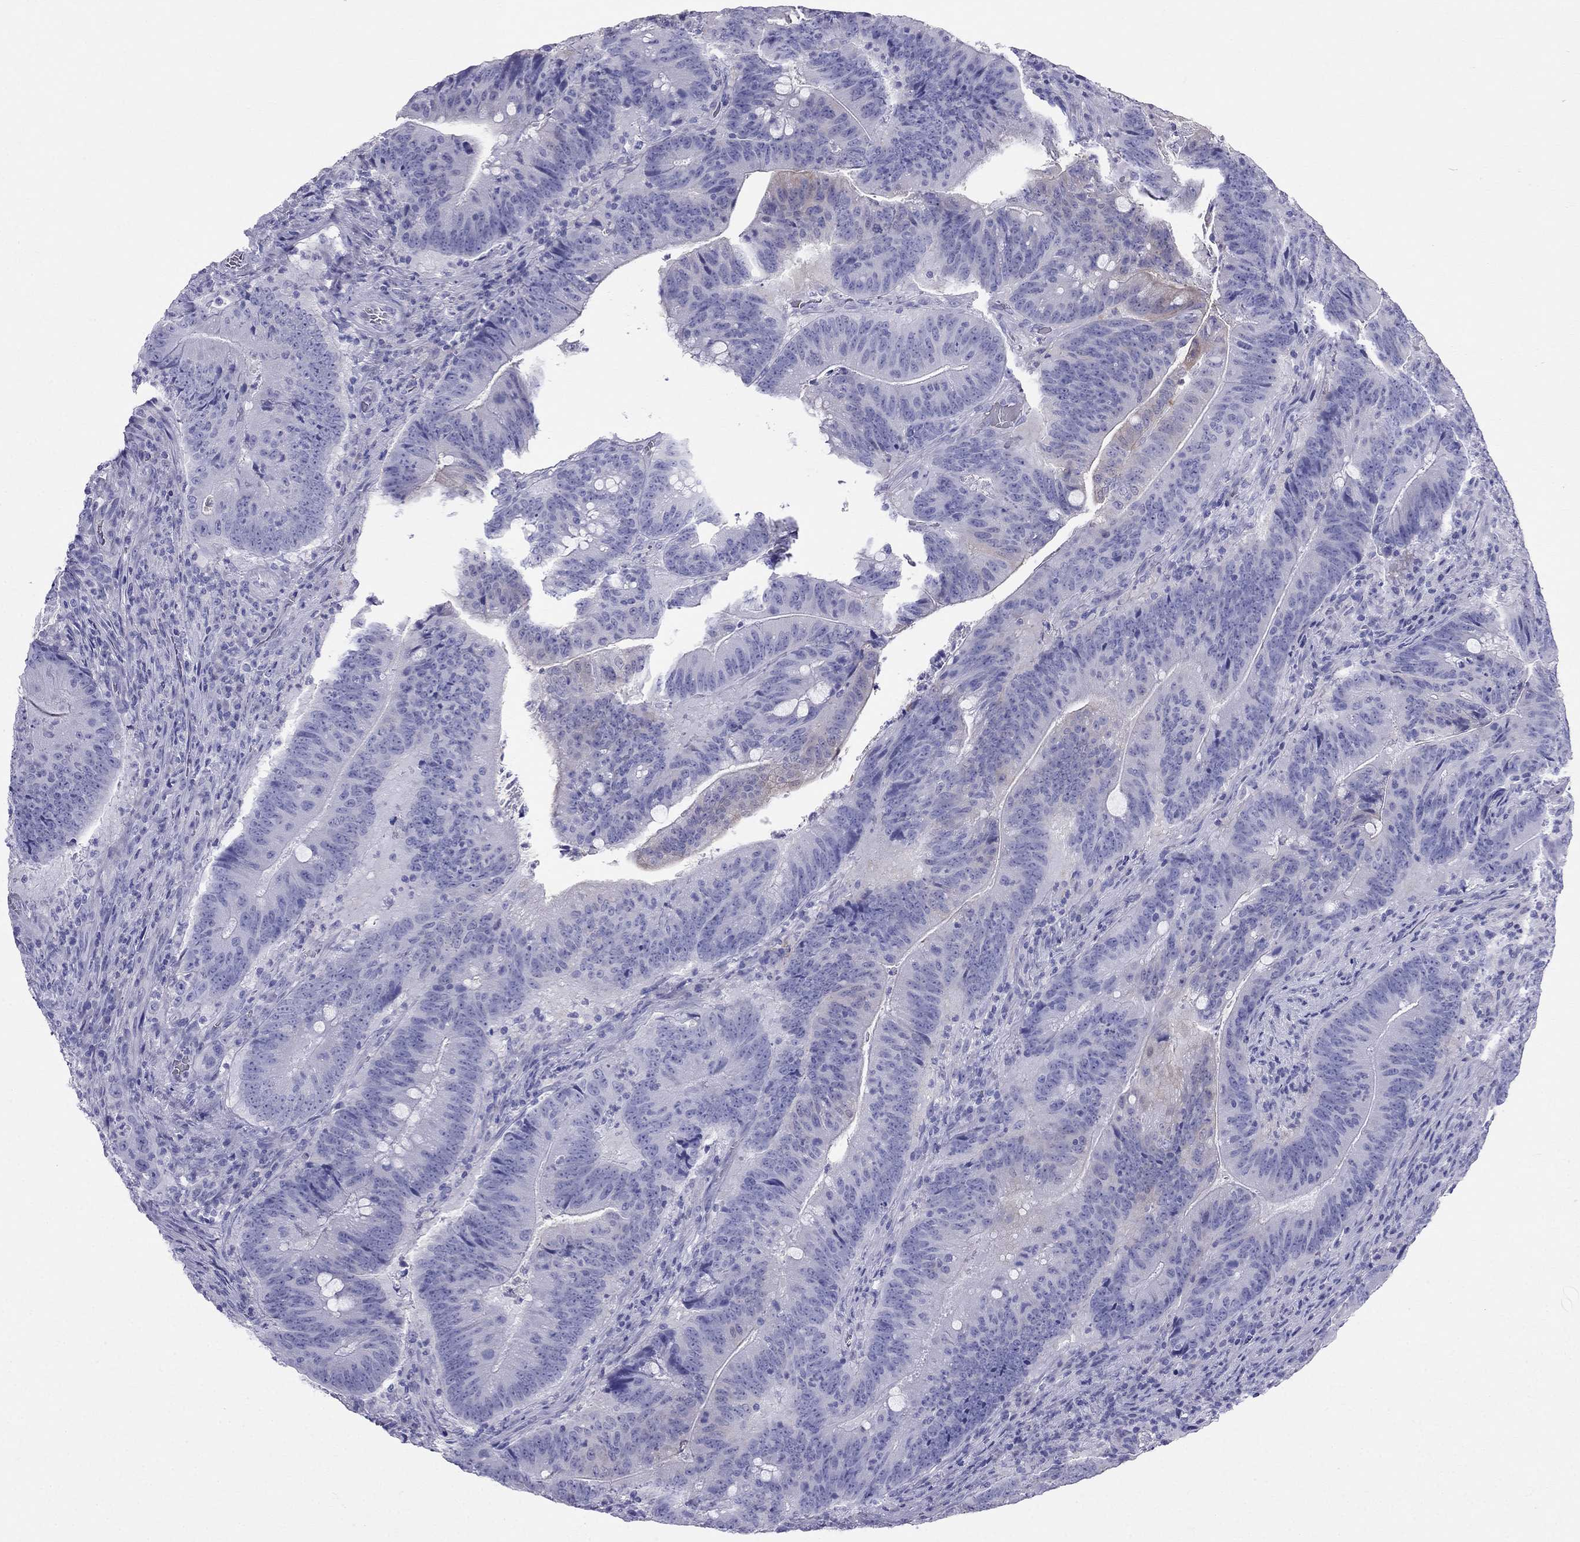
{"staining": {"intensity": "negative", "quantity": "none", "location": "none"}, "tissue": "colorectal cancer", "cell_type": "Tumor cells", "image_type": "cancer", "snomed": [{"axis": "morphology", "description": "Adenocarcinoma, NOS"}, {"axis": "topography", "description": "Colon"}], "caption": "High power microscopy micrograph of an immunohistochemistry image of colorectal adenocarcinoma, revealing no significant staining in tumor cells.", "gene": "DNAAF6", "patient": {"sex": "female", "age": 87}}